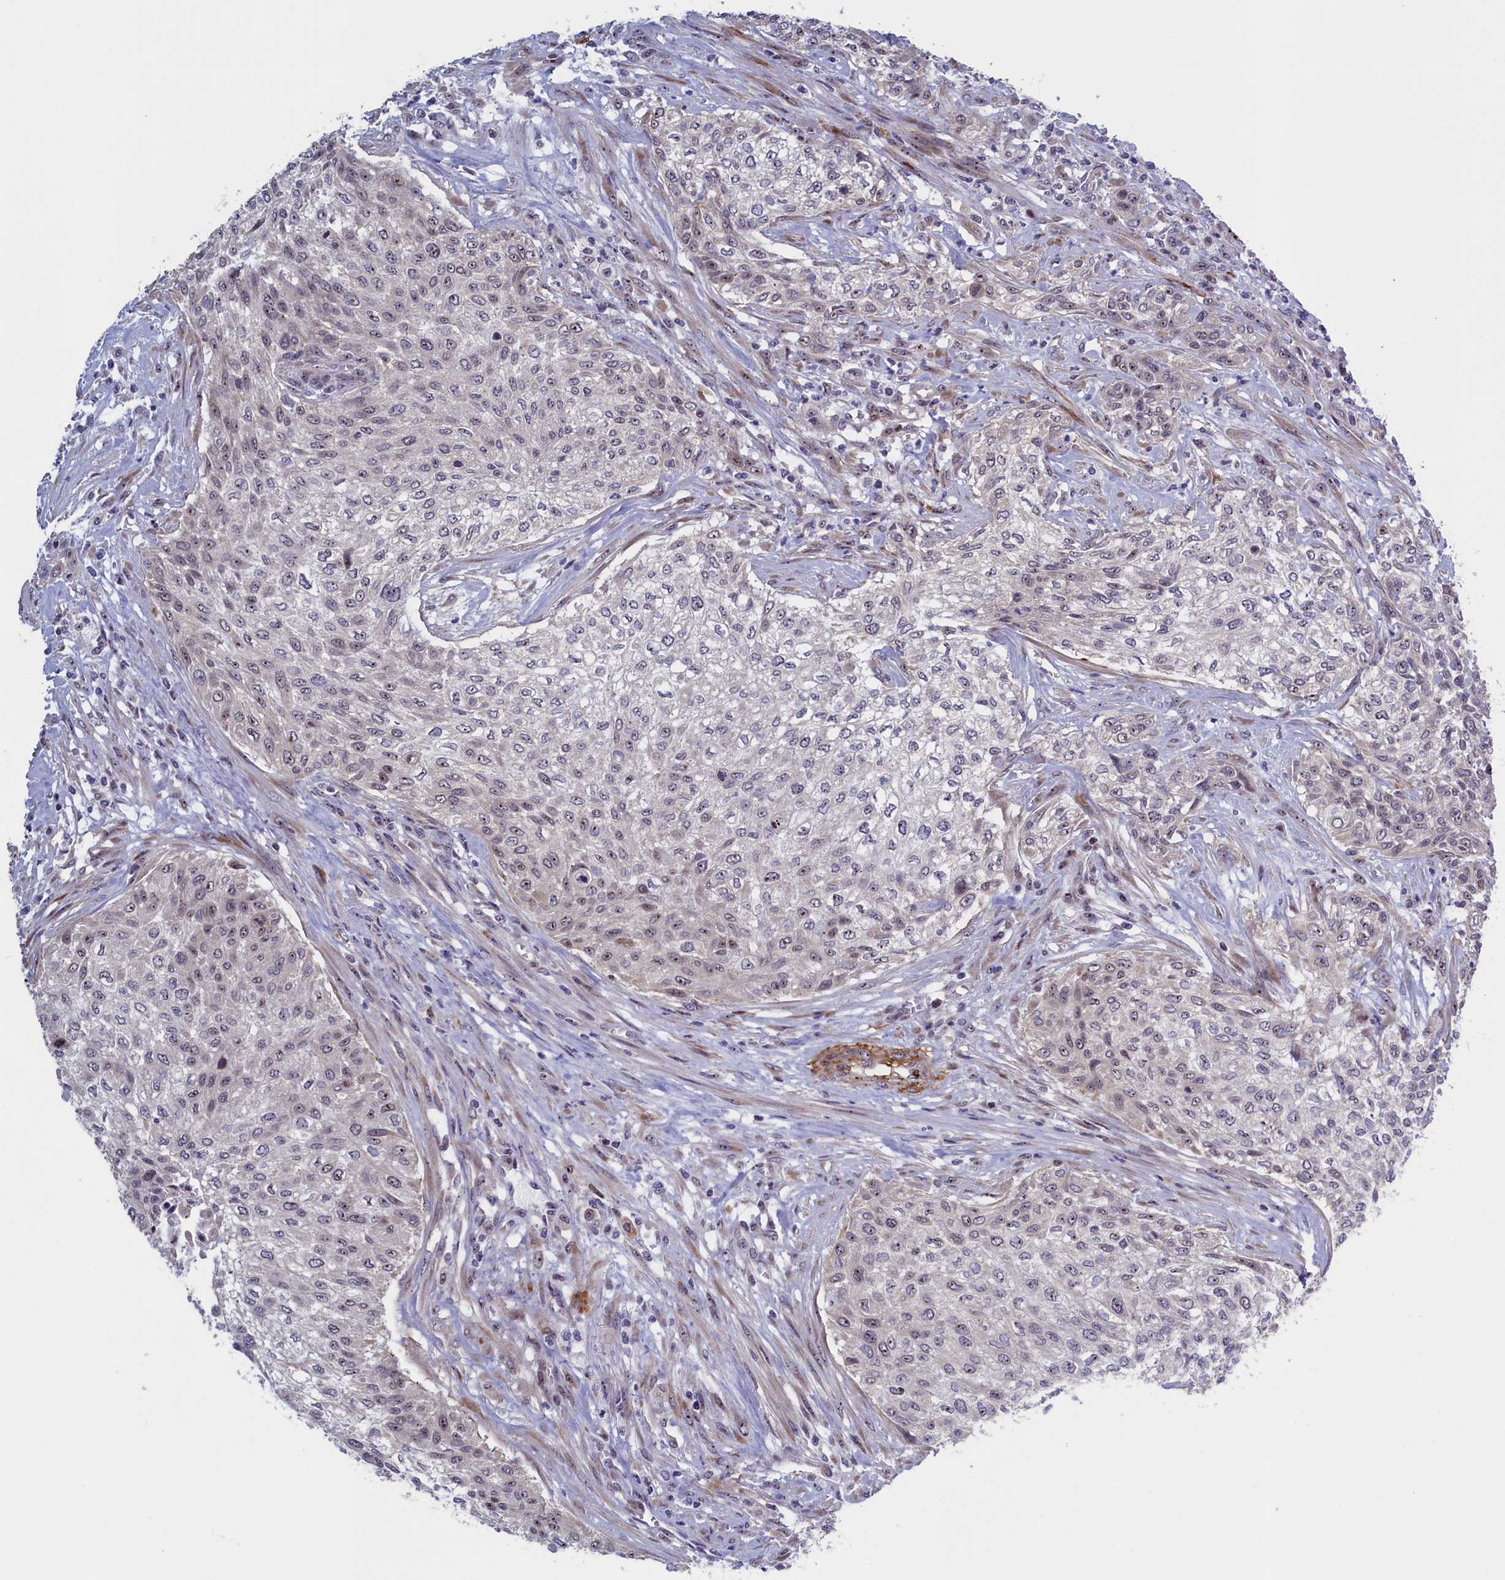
{"staining": {"intensity": "weak", "quantity": "<25%", "location": "nuclear"}, "tissue": "urothelial cancer", "cell_type": "Tumor cells", "image_type": "cancer", "snomed": [{"axis": "morphology", "description": "Normal tissue, NOS"}, {"axis": "morphology", "description": "Urothelial carcinoma, NOS"}, {"axis": "topography", "description": "Urinary bladder"}, {"axis": "topography", "description": "Peripheral nerve tissue"}], "caption": "This image is of transitional cell carcinoma stained with IHC to label a protein in brown with the nuclei are counter-stained blue. There is no expression in tumor cells.", "gene": "PPAN", "patient": {"sex": "male", "age": 35}}